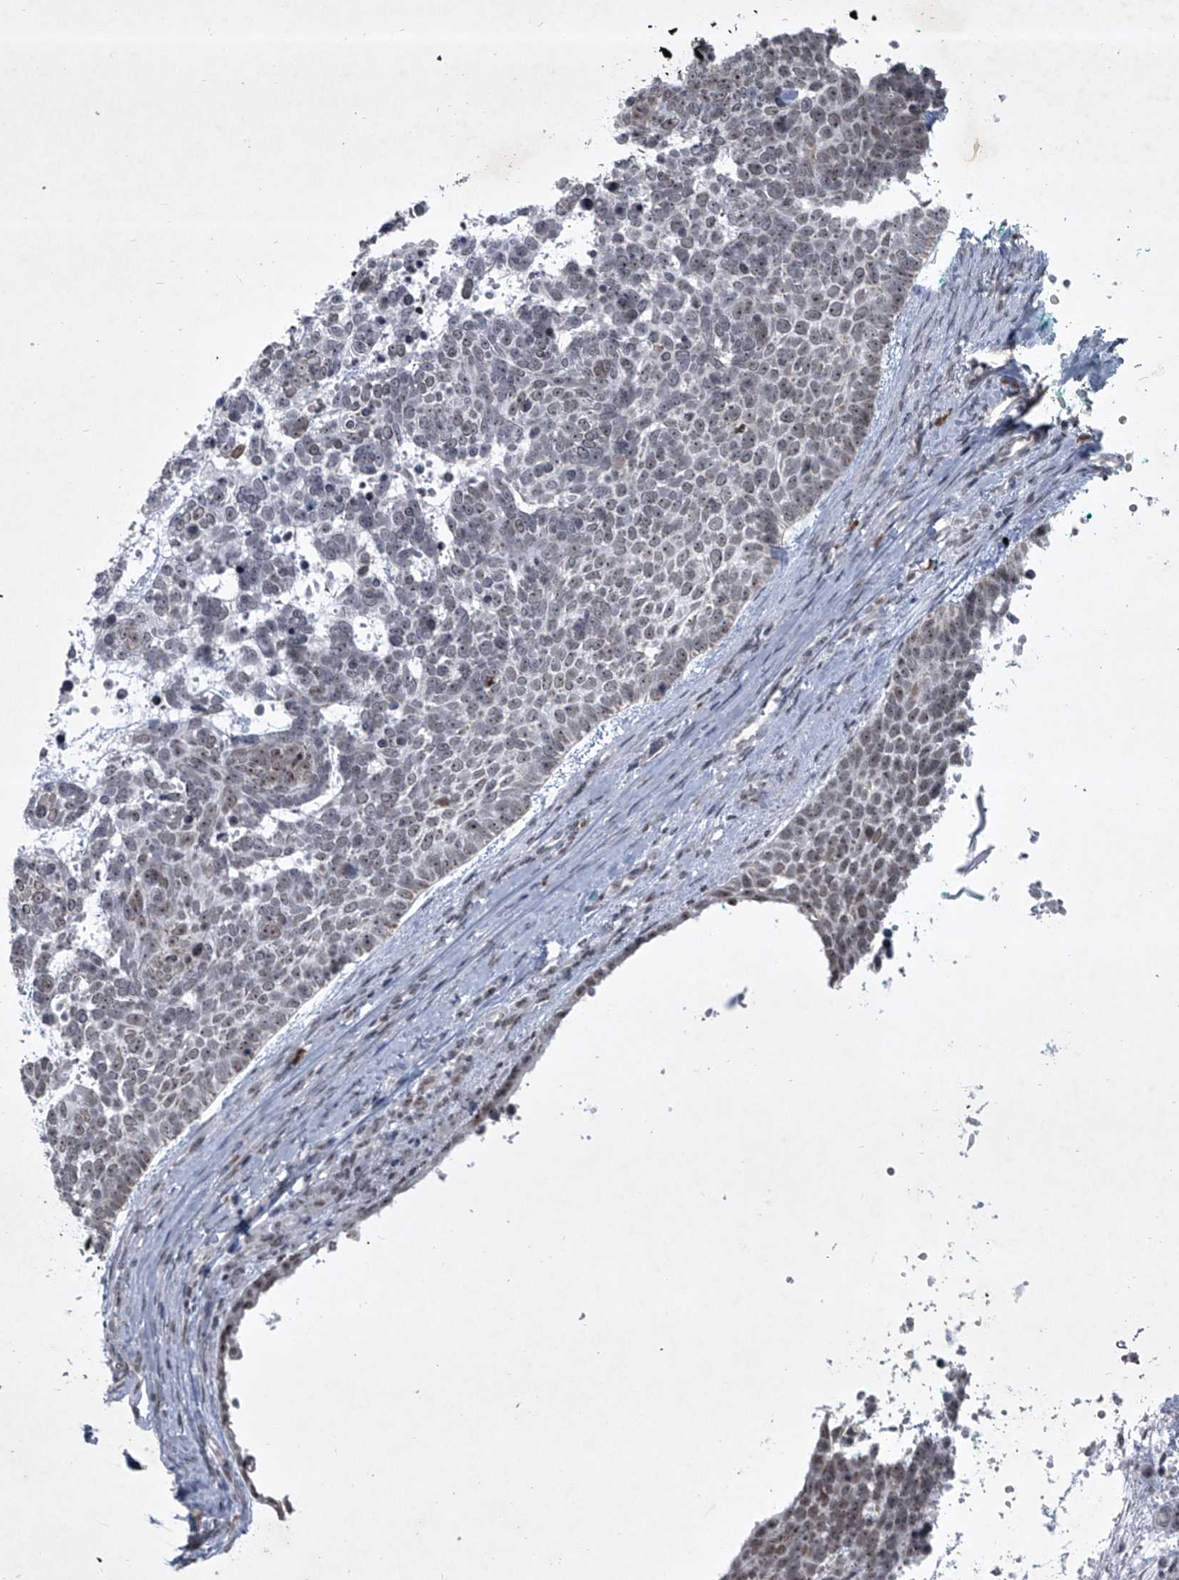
{"staining": {"intensity": "moderate", "quantity": "25%-75%", "location": "nuclear"}, "tissue": "skin cancer", "cell_type": "Tumor cells", "image_type": "cancer", "snomed": [{"axis": "morphology", "description": "Basal cell carcinoma"}, {"axis": "topography", "description": "Skin"}], "caption": "Immunohistochemistry image of human skin basal cell carcinoma stained for a protein (brown), which reveals medium levels of moderate nuclear positivity in approximately 25%-75% of tumor cells.", "gene": "MLLT1", "patient": {"sex": "female", "age": 81}}